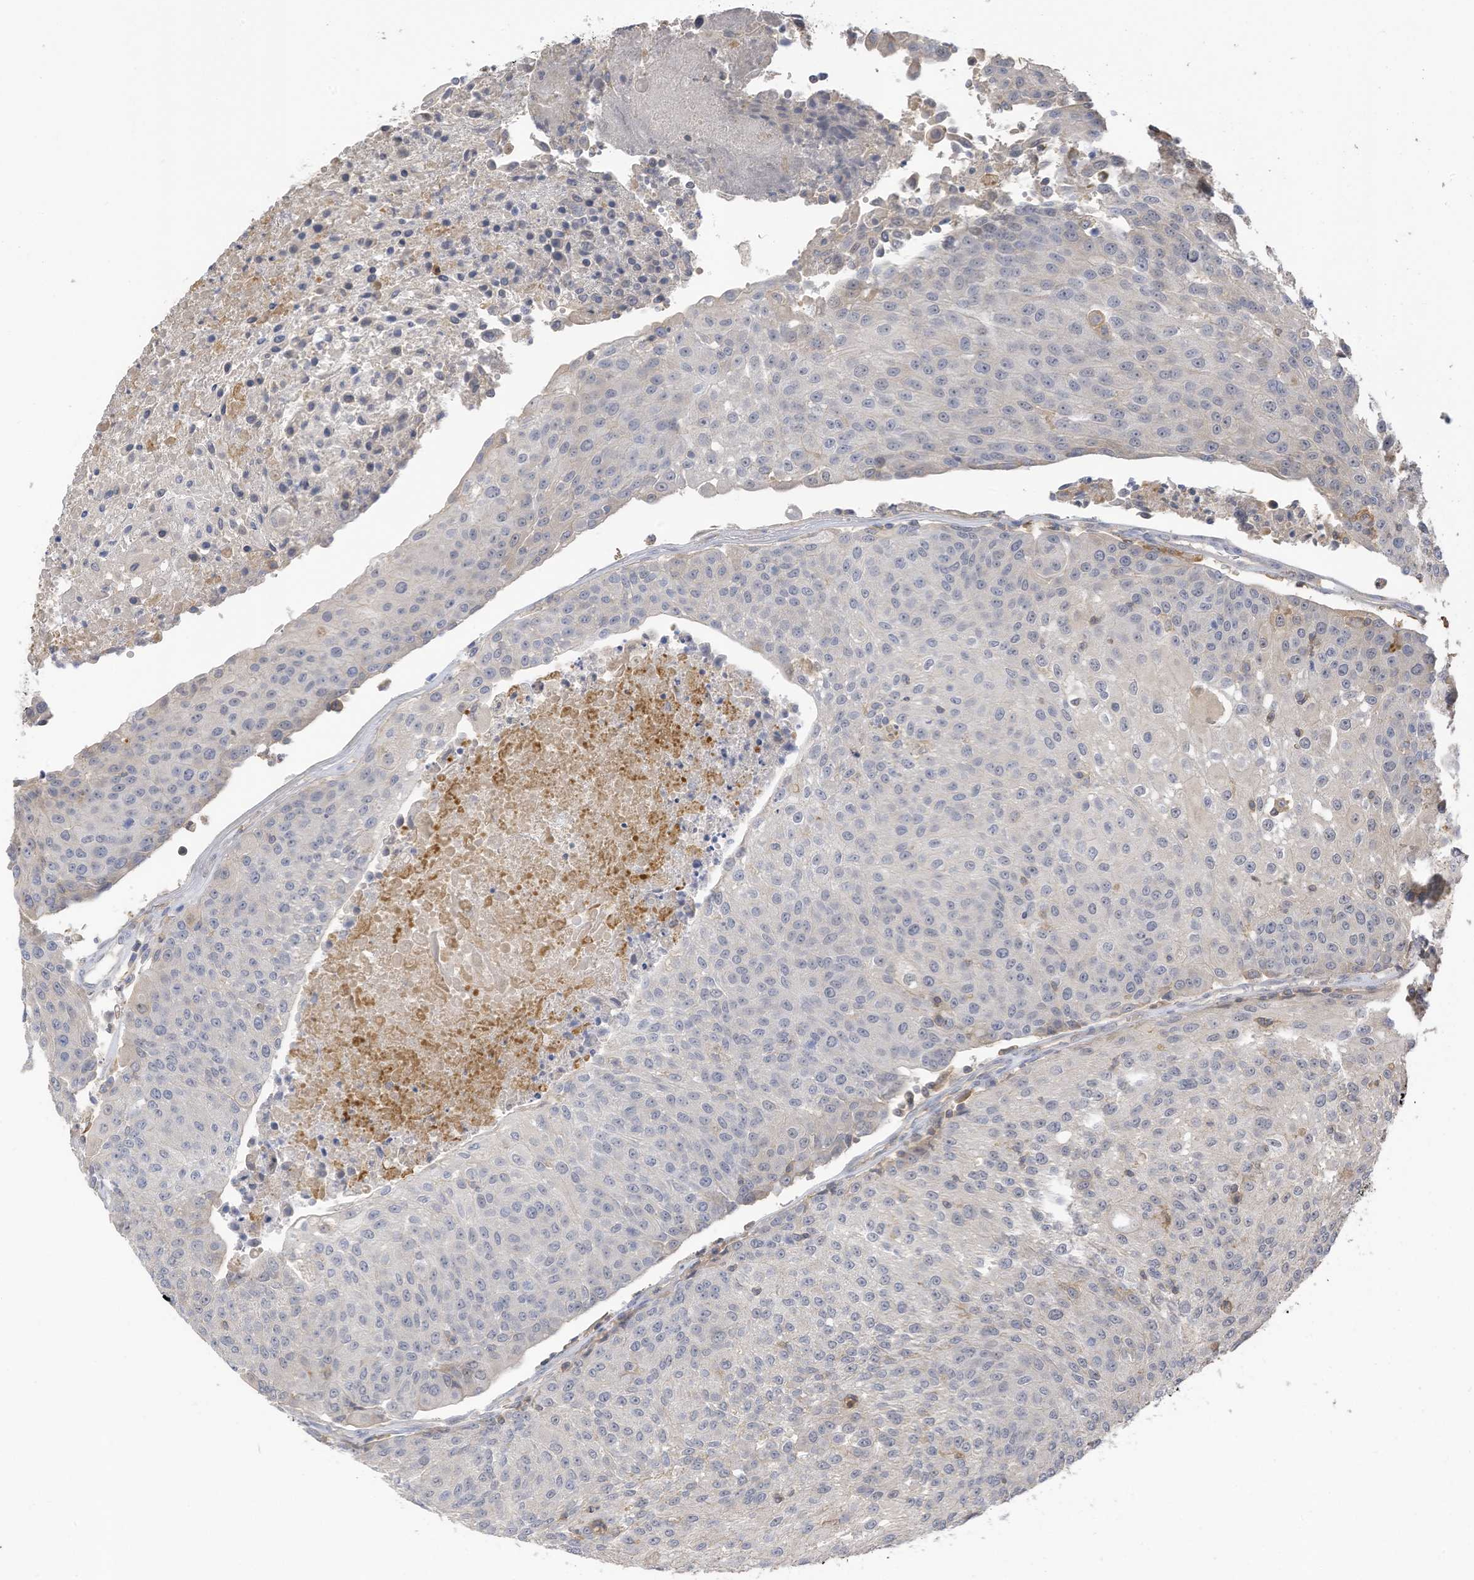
{"staining": {"intensity": "negative", "quantity": "none", "location": "none"}, "tissue": "urothelial cancer", "cell_type": "Tumor cells", "image_type": "cancer", "snomed": [{"axis": "morphology", "description": "Urothelial carcinoma, High grade"}, {"axis": "topography", "description": "Urinary bladder"}], "caption": "DAB immunohistochemical staining of high-grade urothelial carcinoma reveals no significant expression in tumor cells. The staining was performed using DAB (3,3'-diaminobenzidine) to visualize the protein expression in brown, while the nuclei were stained in blue with hematoxylin (Magnification: 20x).", "gene": "SLFN14", "patient": {"sex": "female", "age": 85}}